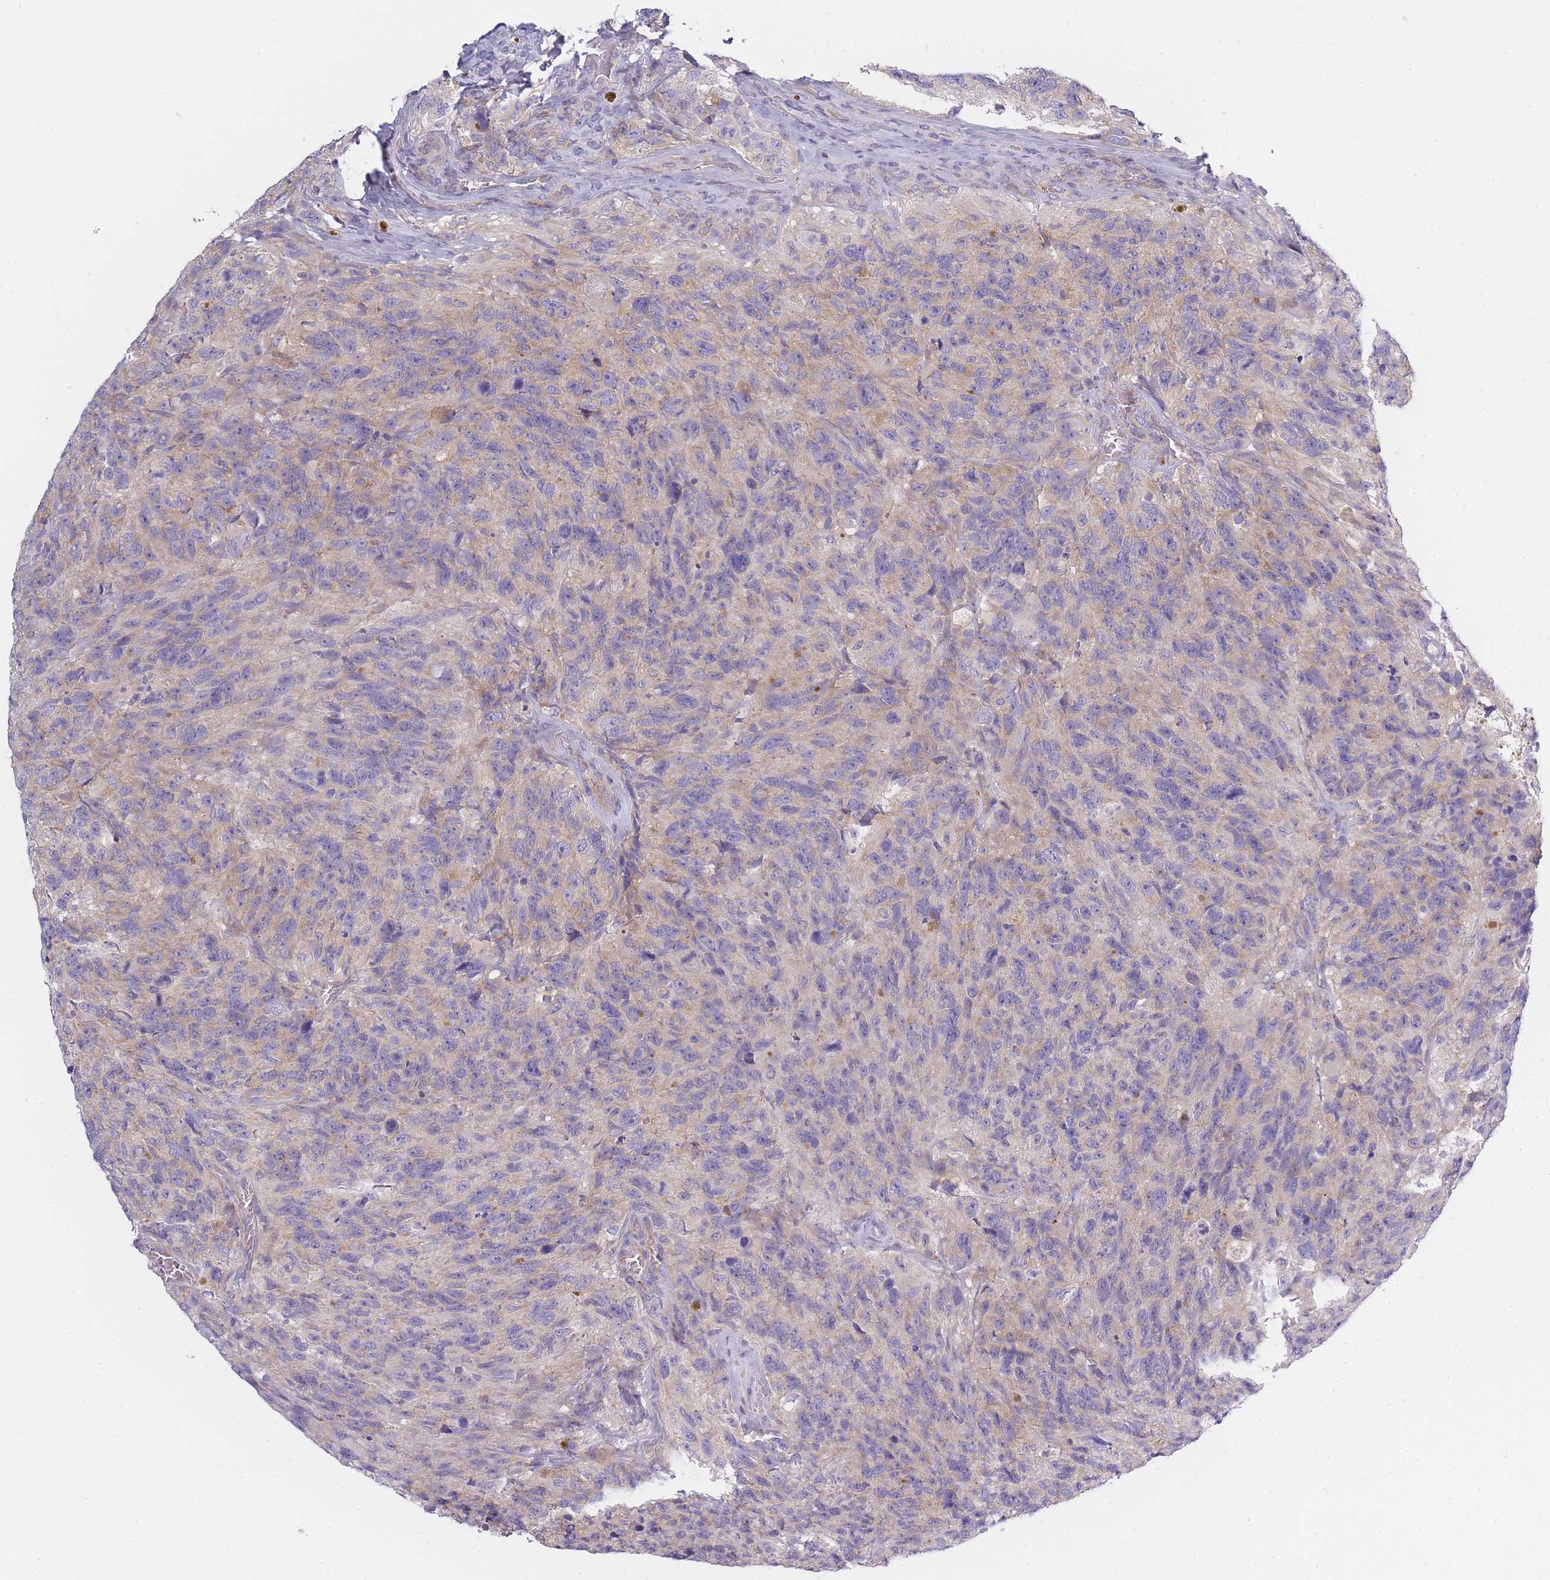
{"staining": {"intensity": "negative", "quantity": "none", "location": "none"}, "tissue": "glioma", "cell_type": "Tumor cells", "image_type": "cancer", "snomed": [{"axis": "morphology", "description": "Glioma, malignant, High grade"}, {"axis": "topography", "description": "Brain"}], "caption": "Human glioma stained for a protein using immunohistochemistry (IHC) demonstrates no staining in tumor cells.", "gene": "AP3M2", "patient": {"sex": "male", "age": 69}}